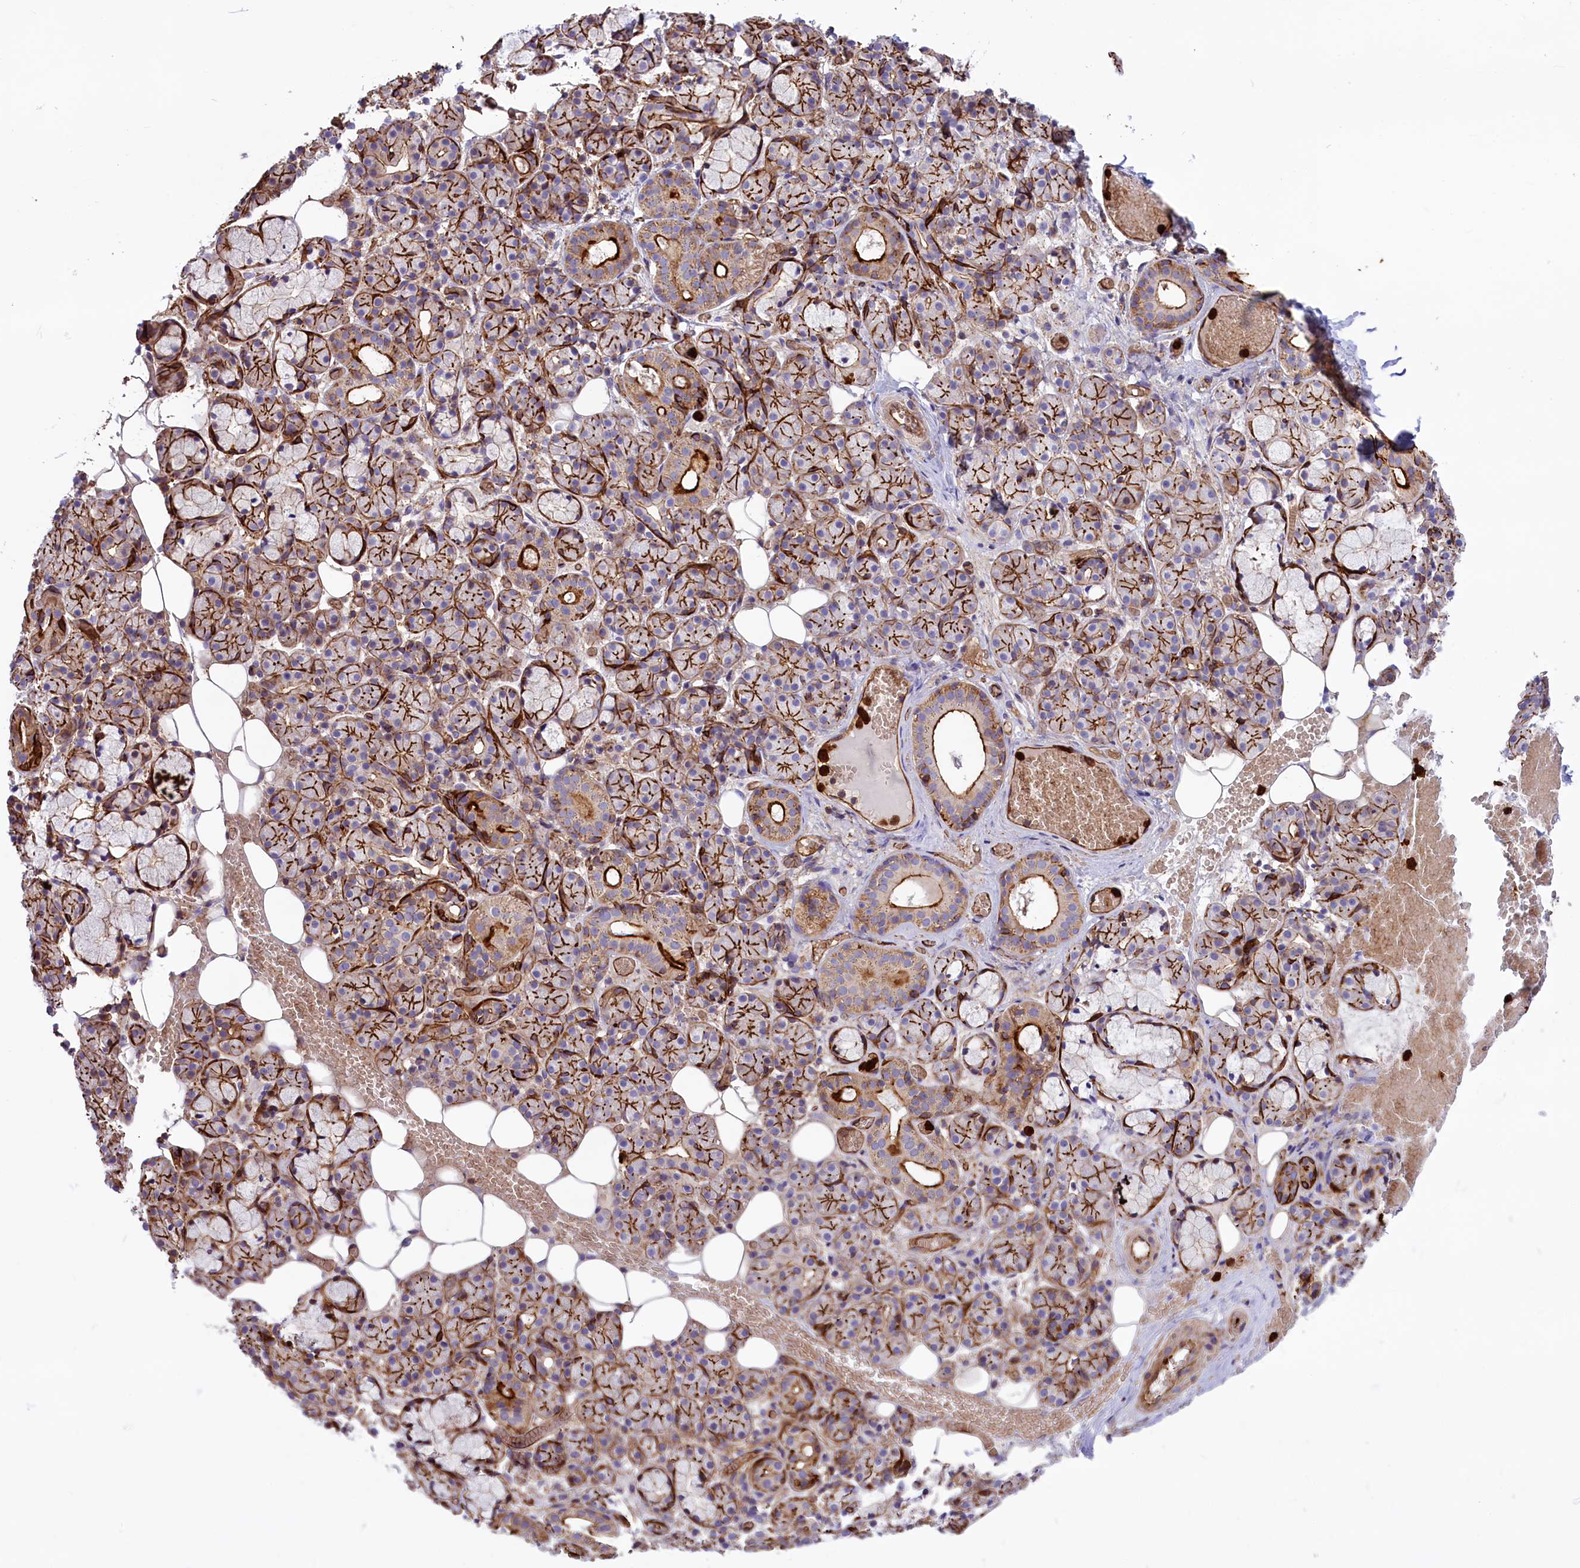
{"staining": {"intensity": "strong", "quantity": "25%-75%", "location": "cytoplasmic/membranous"}, "tissue": "salivary gland", "cell_type": "Glandular cells", "image_type": "normal", "snomed": [{"axis": "morphology", "description": "Normal tissue, NOS"}, {"axis": "topography", "description": "Salivary gland"}], "caption": "Immunohistochemistry (IHC) of unremarkable salivary gland displays high levels of strong cytoplasmic/membranous positivity in approximately 25%-75% of glandular cells. (DAB (3,3'-diaminobenzidine) IHC, brown staining for protein, blue staining for nuclei).", "gene": "CD99L2", "patient": {"sex": "male", "age": 63}}